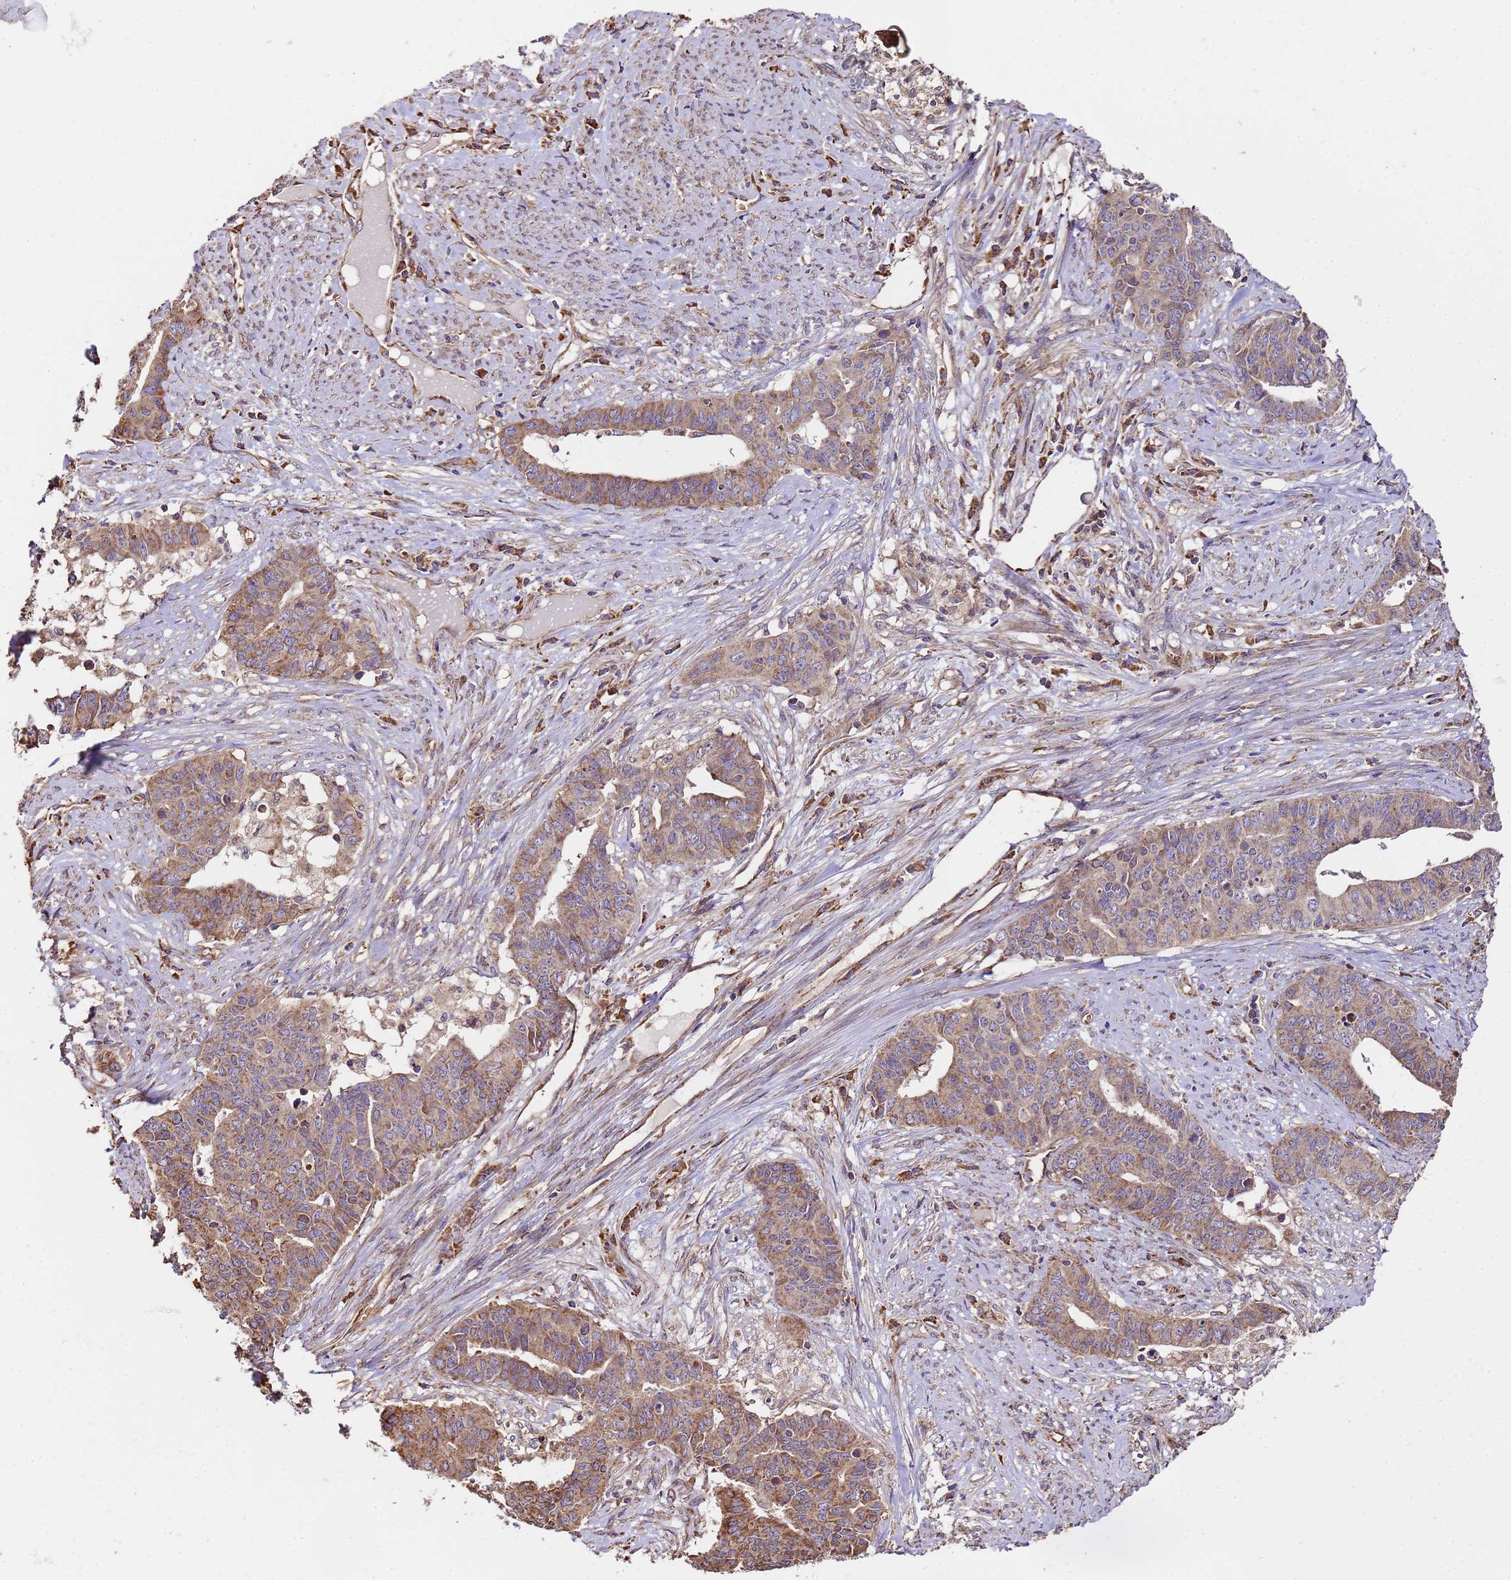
{"staining": {"intensity": "moderate", "quantity": ">75%", "location": "cytoplasmic/membranous"}, "tissue": "endometrial cancer", "cell_type": "Tumor cells", "image_type": "cancer", "snomed": [{"axis": "morphology", "description": "Adenocarcinoma, NOS"}, {"axis": "topography", "description": "Endometrium"}], "caption": "Immunohistochemistry staining of adenocarcinoma (endometrial), which displays medium levels of moderate cytoplasmic/membranous staining in approximately >75% of tumor cells indicating moderate cytoplasmic/membranous protein staining. The staining was performed using DAB (brown) for protein detection and nuclei were counterstained in hematoxylin (blue).", "gene": "LRRIQ1", "patient": {"sex": "female", "age": 59}}